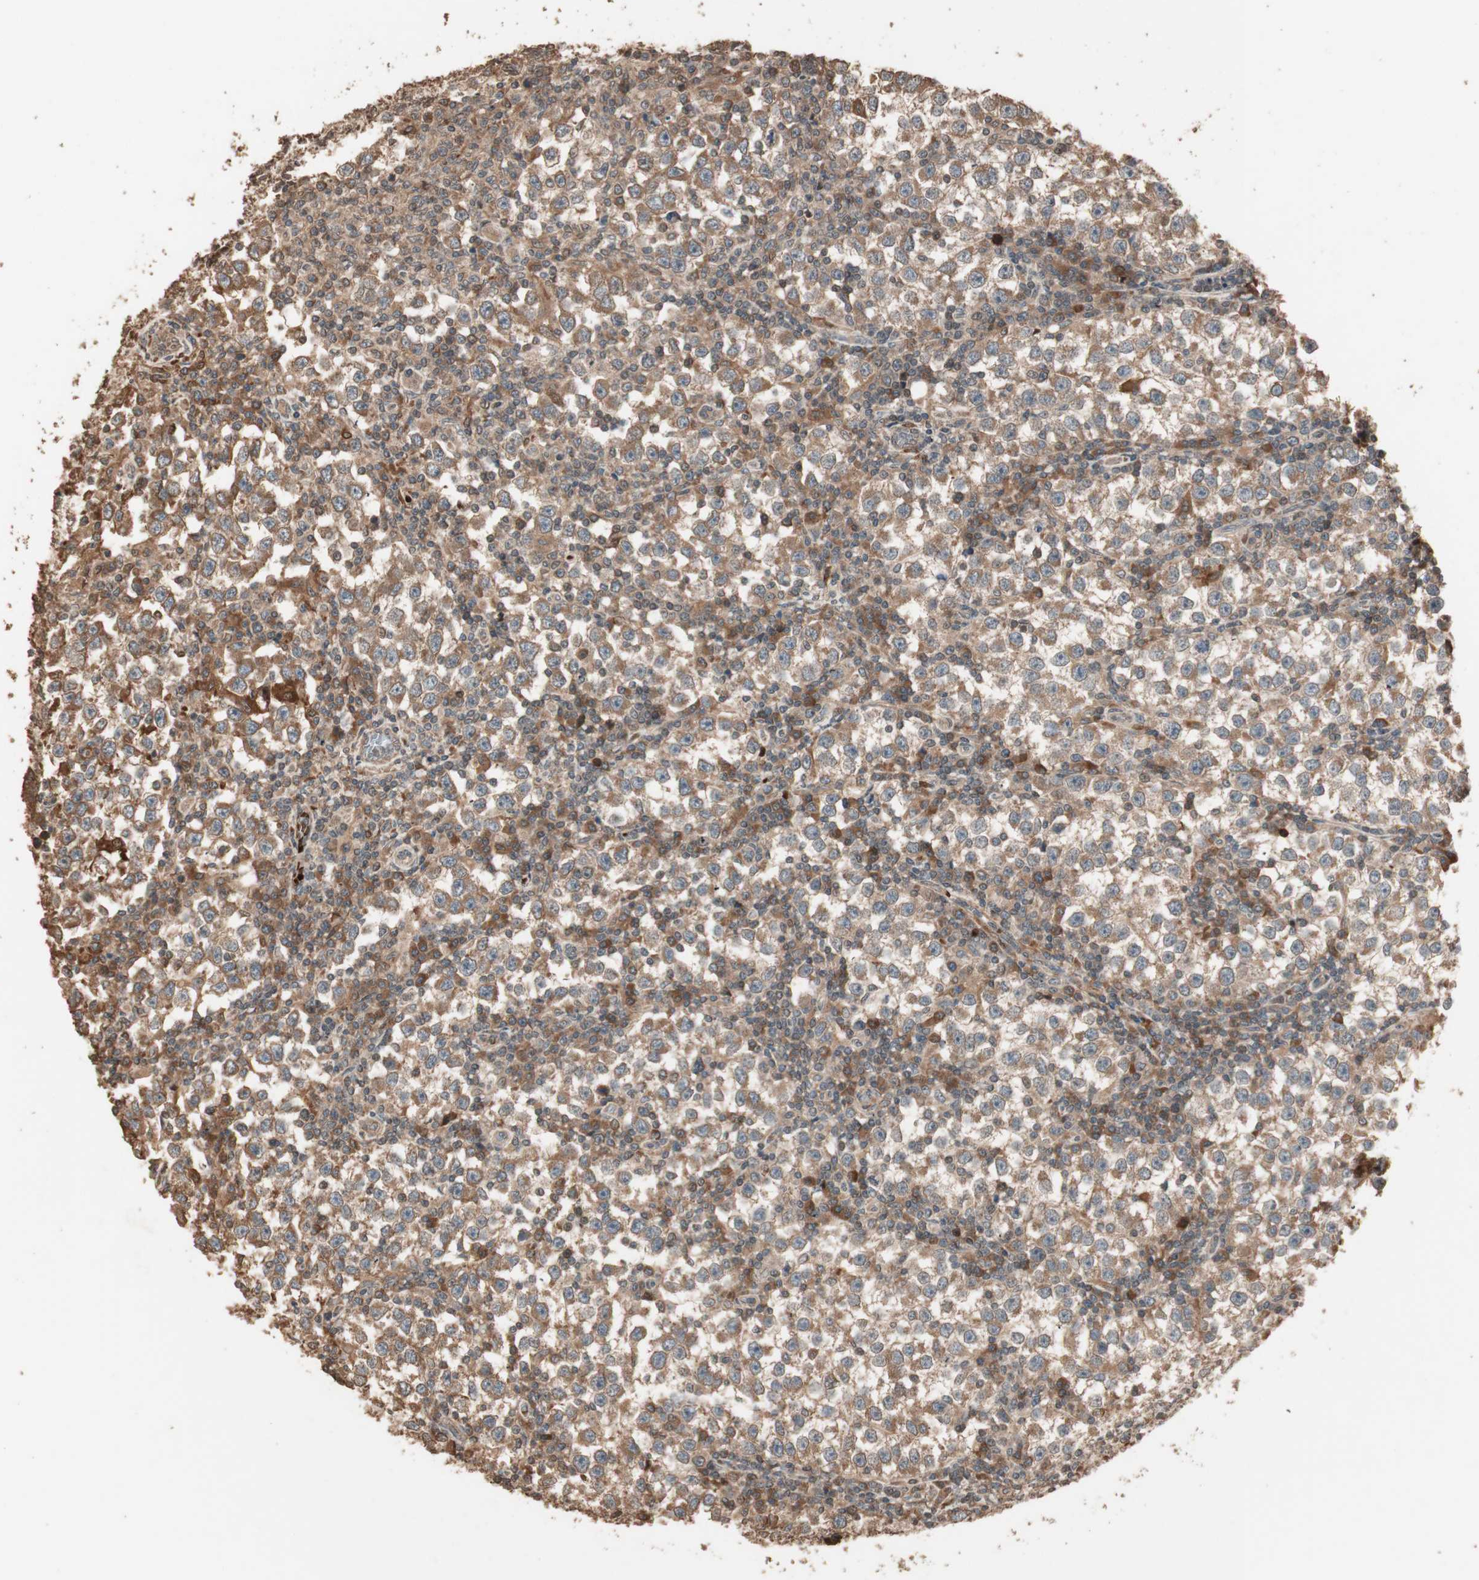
{"staining": {"intensity": "moderate", "quantity": ">75%", "location": "cytoplasmic/membranous"}, "tissue": "testis cancer", "cell_type": "Tumor cells", "image_type": "cancer", "snomed": [{"axis": "morphology", "description": "Seminoma, NOS"}, {"axis": "topography", "description": "Testis"}], "caption": "Moderate cytoplasmic/membranous staining is seen in approximately >75% of tumor cells in testis cancer. (IHC, brightfield microscopy, high magnification).", "gene": "USP20", "patient": {"sex": "male", "age": 65}}